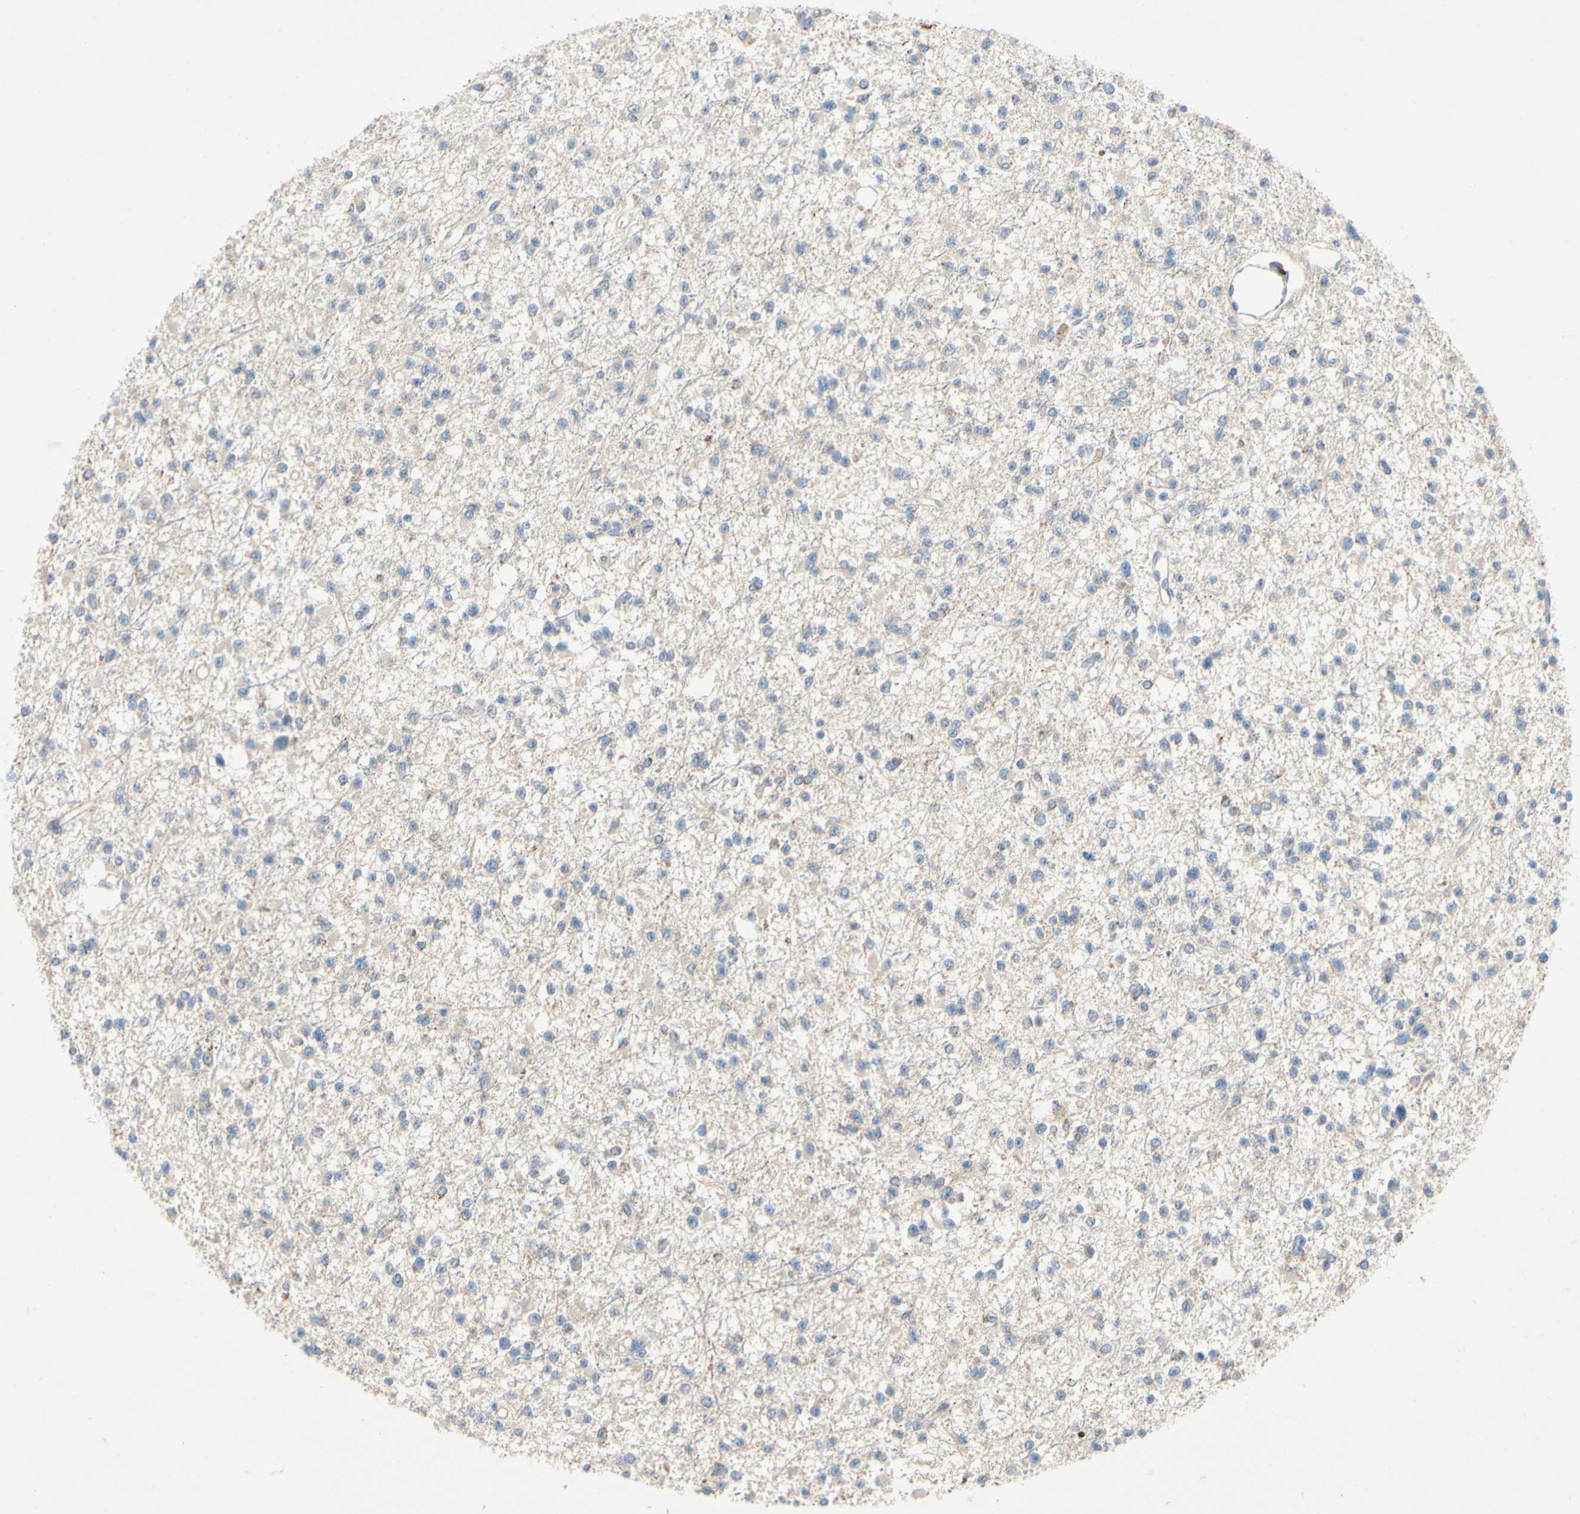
{"staining": {"intensity": "negative", "quantity": "none", "location": "none"}, "tissue": "glioma", "cell_type": "Tumor cells", "image_type": "cancer", "snomed": [{"axis": "morphology", "description": "Glioma, malignant, Low grade"}, {"axis": "topography", "description": "Brain"}], "caption": "Human malignant glioma (low-grade) stained for a protein using immunohistochemistry reveals no positivity in tumor cells.", "gene": "KLHDC8B", "patient": {"sex": "female", "age": 22}}